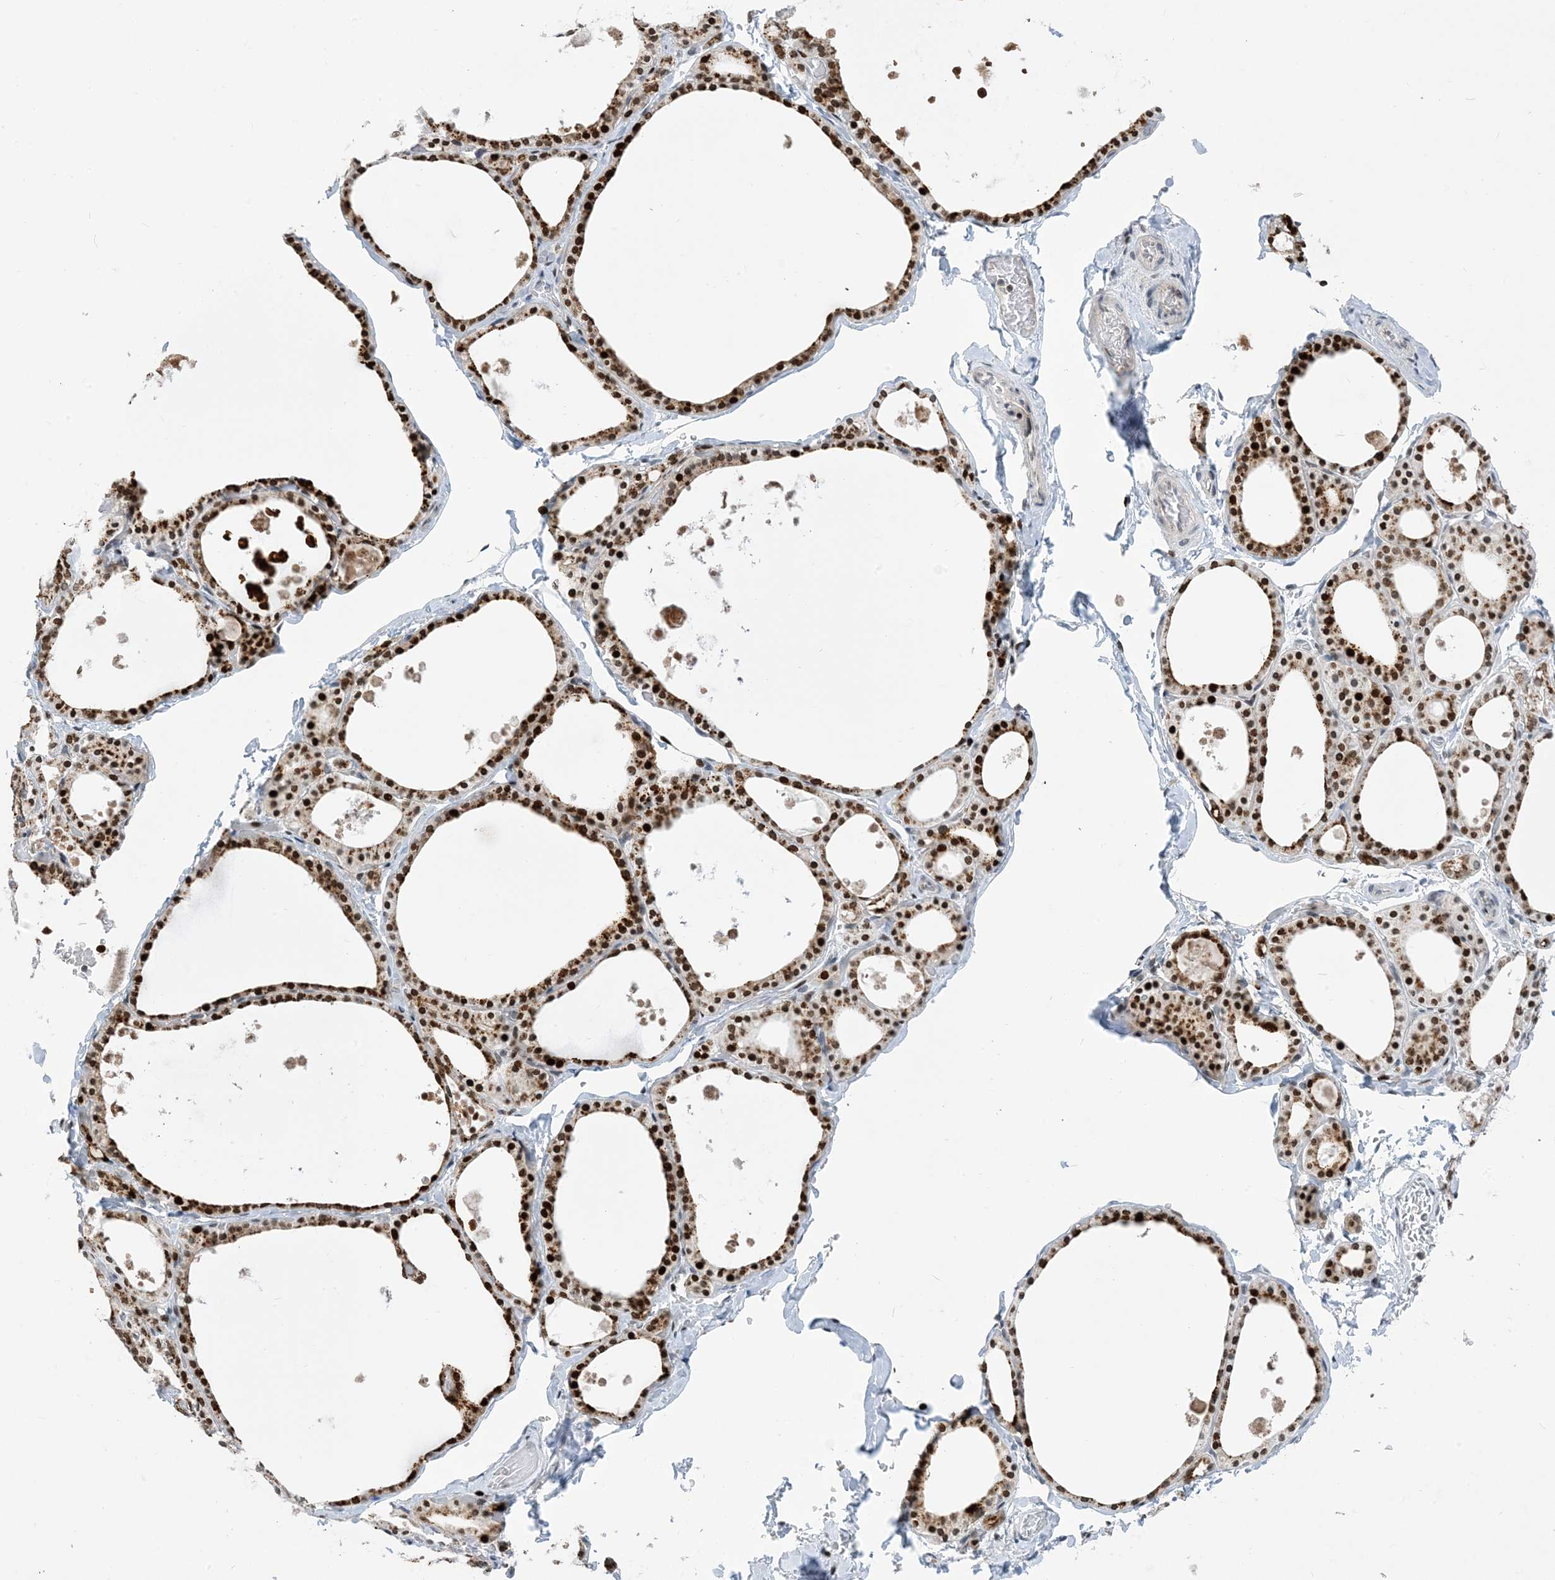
{"staining": {"intensity": "strong", "quantity": ">75%", "location": "cytoplasmic/membranous,nuclear"}, "tissue": "thyroid gland", "cell_type": "Glandular cells", "image_type": "normal", "snomed": [{"axis": "morphology", "description": "Normal tissue, NOS"}, {"axis": "topography", "description": "Thyroid gland"}], "caption": "Protein staining of normal thyroid gland reveals strong cytoplasmic/membranous,nuclear expression in approximately >75% of glandular cells.", "gene": "SLC25A53", "patient": {"sex": "male", "age": 56}}